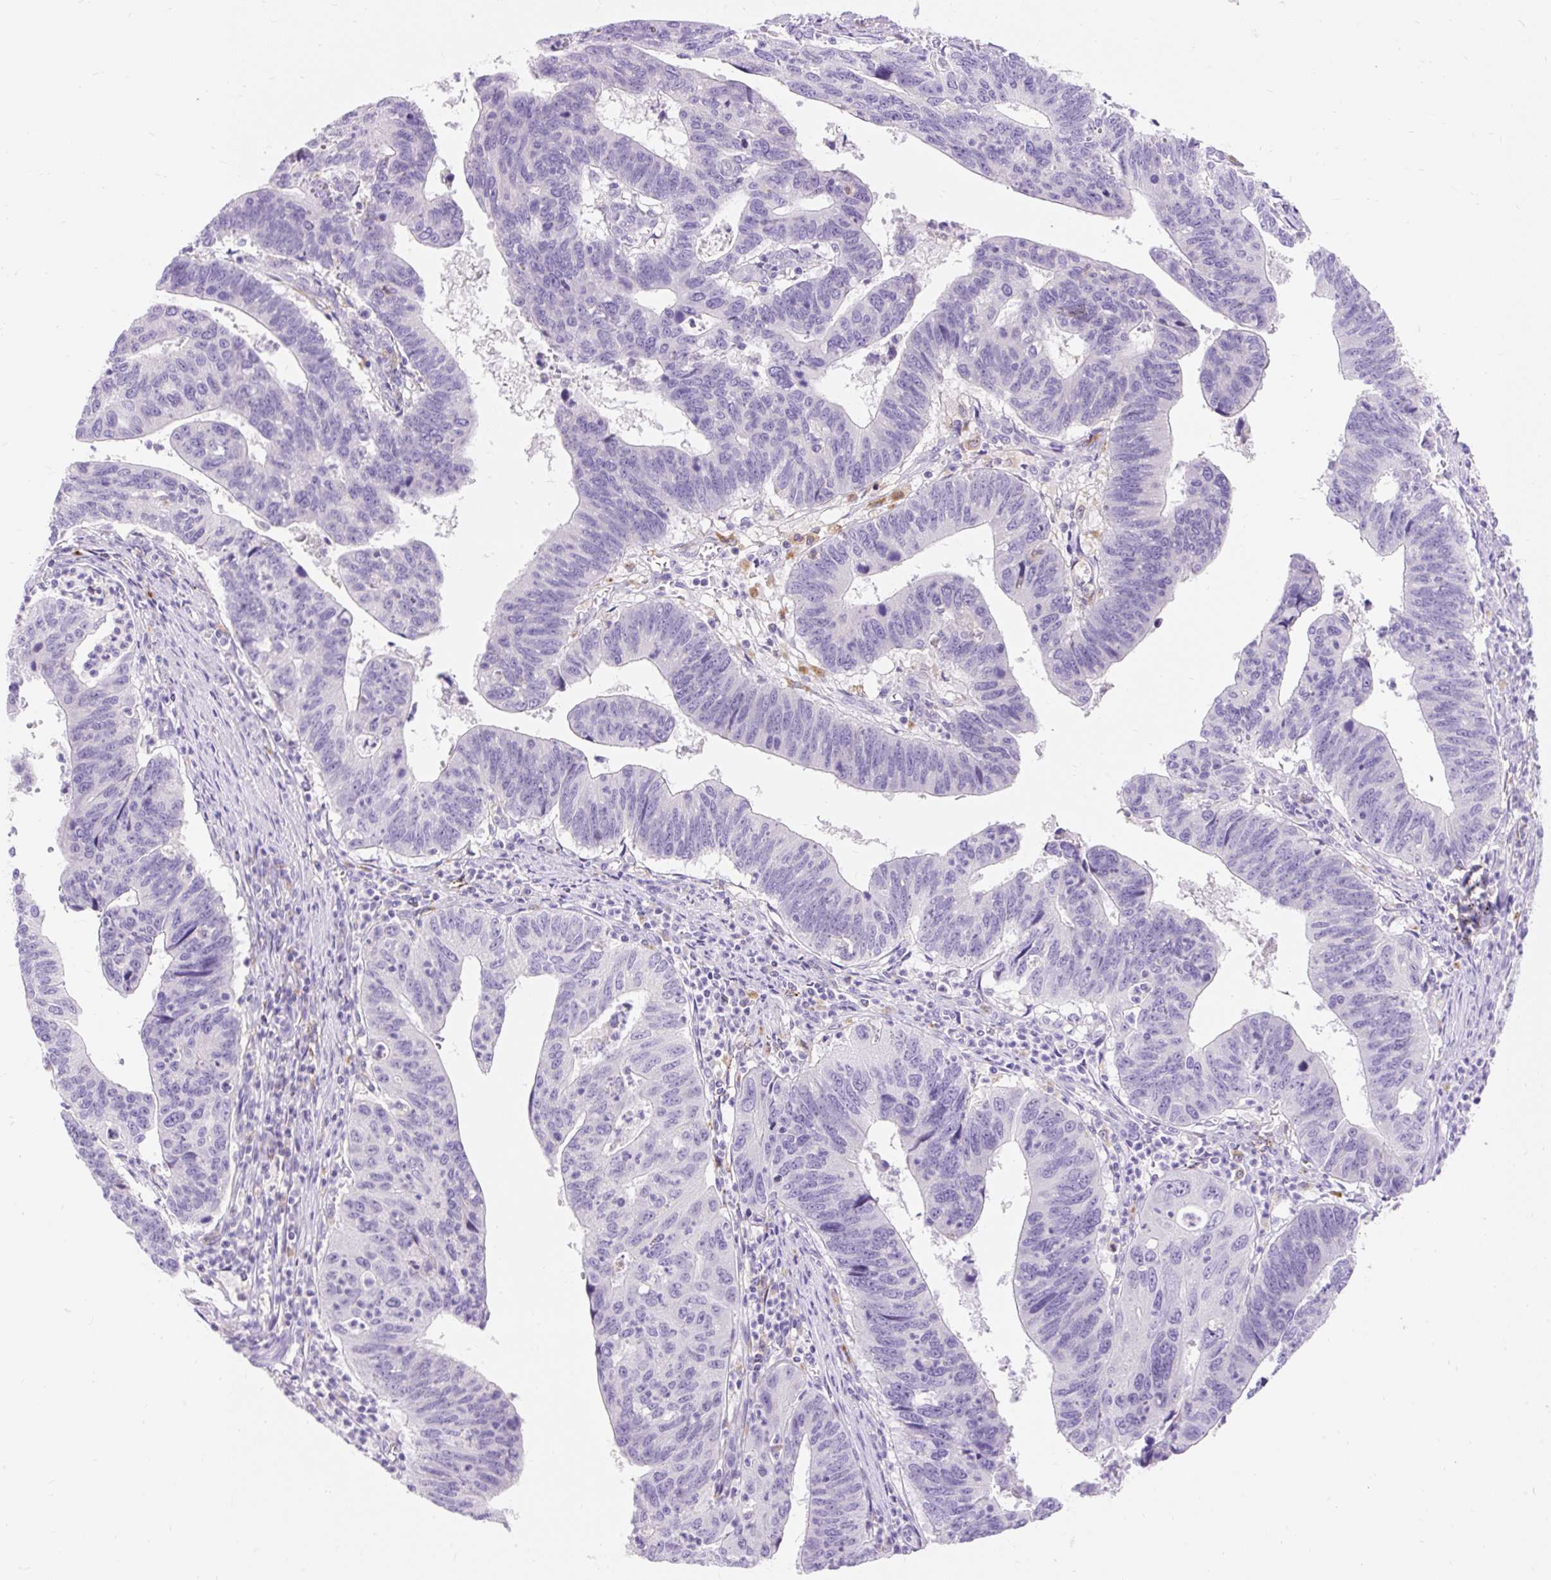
{"staining": {"intensity": "negative", "quantity": "none", "location": "none"}, "tissue": "stomach cancer", "cell_type": "Tumor cells", "image_type": "cancer", "snomed": [{"axis": "morphology", "description": "Adenocarcinoma, NOS"}, {"axis": "topography", "description": "Stomach"}], "caption": "Immunohistochemistry photomicrograph of human stomach adenocarcinoma stained for a protein (brown), which reveals no positivity in tumor cells.", "gene": "TMEM150C", "patient": {"sex": "male", "age": 59}}